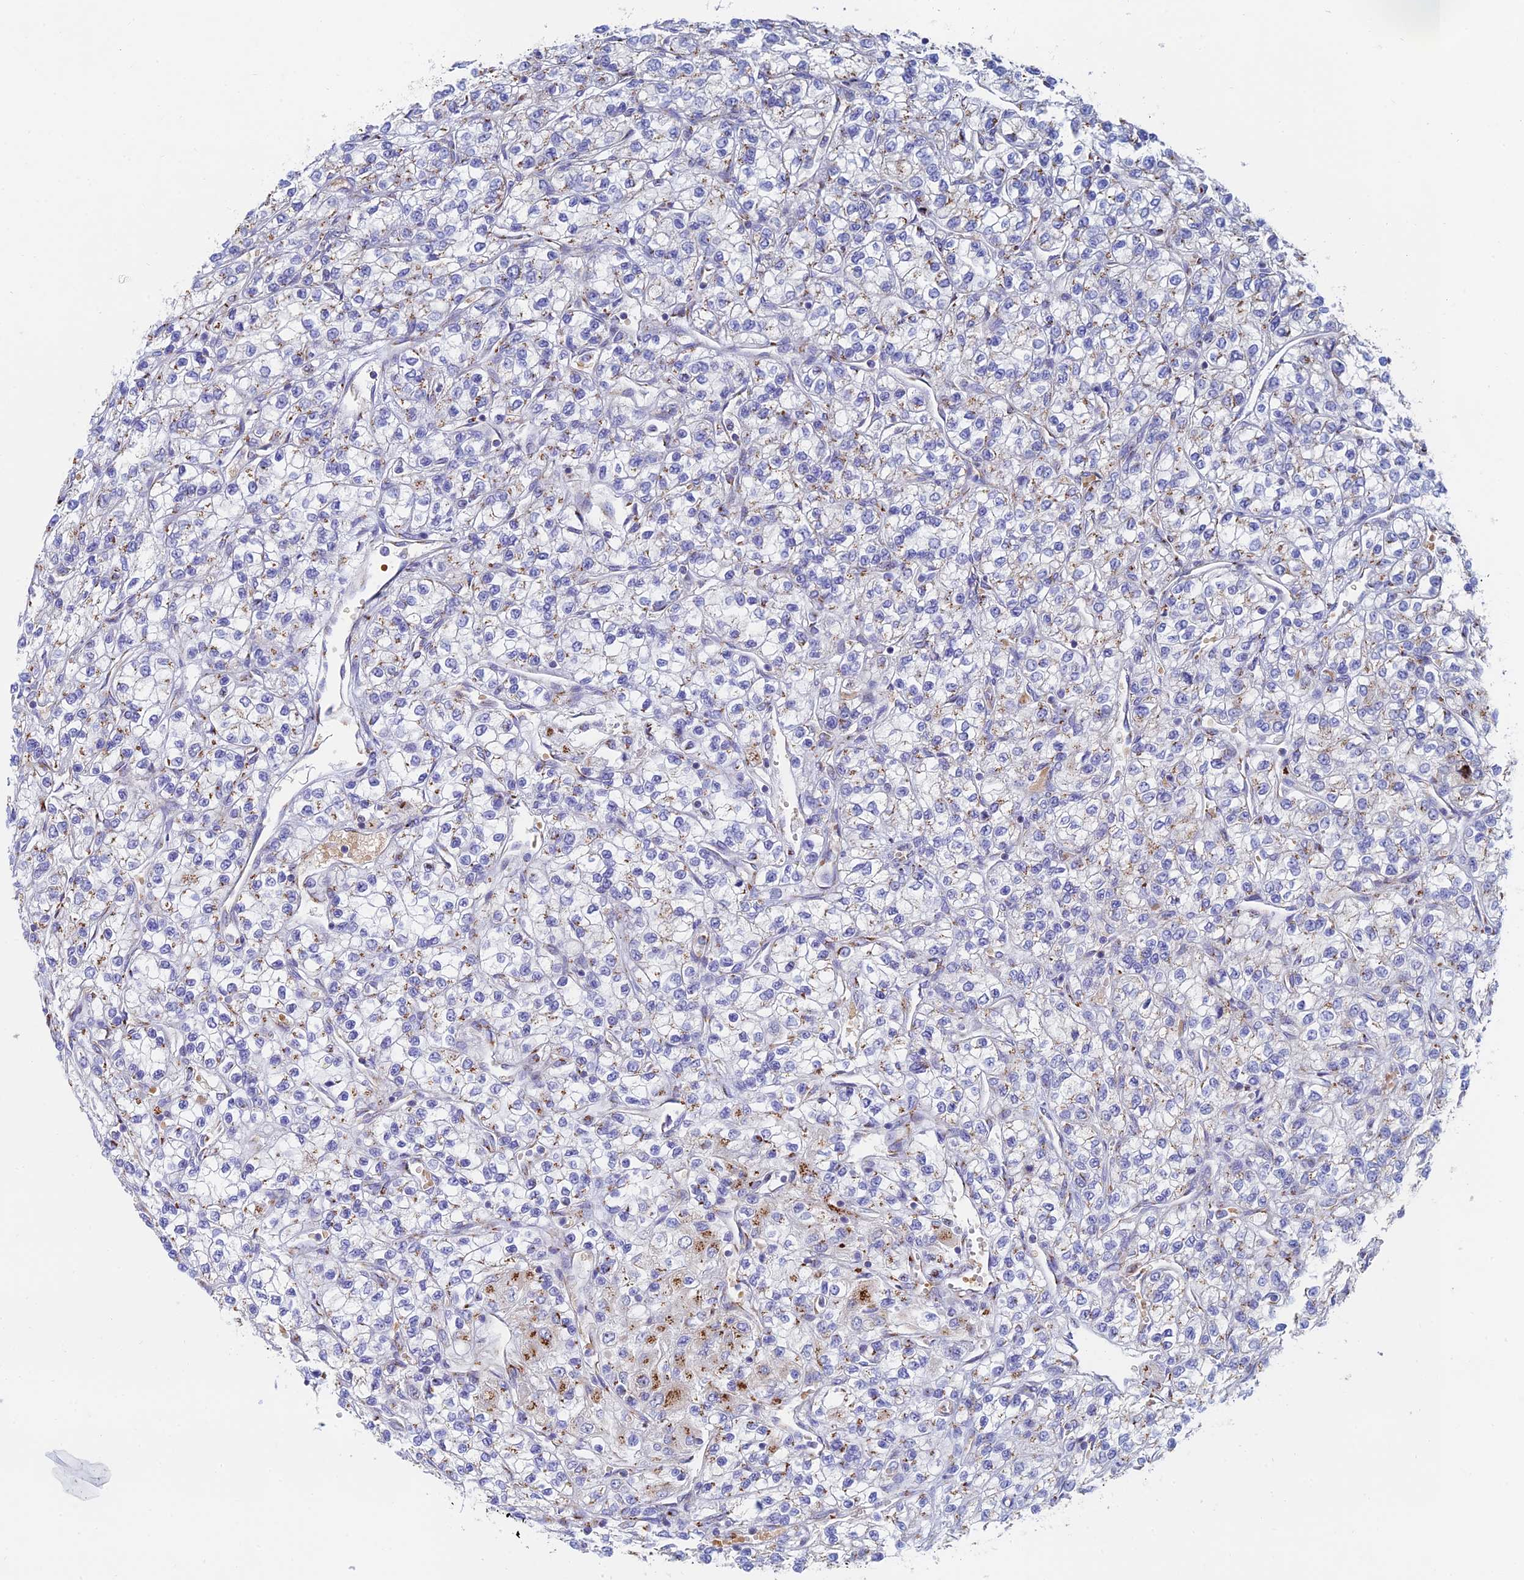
{"staining": {"intensity": "moderate", "quantity": "<25%", "location": "cytoplasmic/membranous"}, "tissue": "renal cancer", "cell_type": "Tumor cells", "image_type": "cancer", "snomed": [{"axis": "morphology", "description": "Adenocarcinoma, NOS"}, {"axis": "topography", "description": "Kidney"}], "caption": "Protein expression by immunohistochemistry (IHC) displays moderate cytoplasmic/membranous expression in approximately <25% of tumor cells in renal cancer (adenocarcinoma).", "gene": "HS2ST1", "patient": {"sex": "male", "age": 80}}